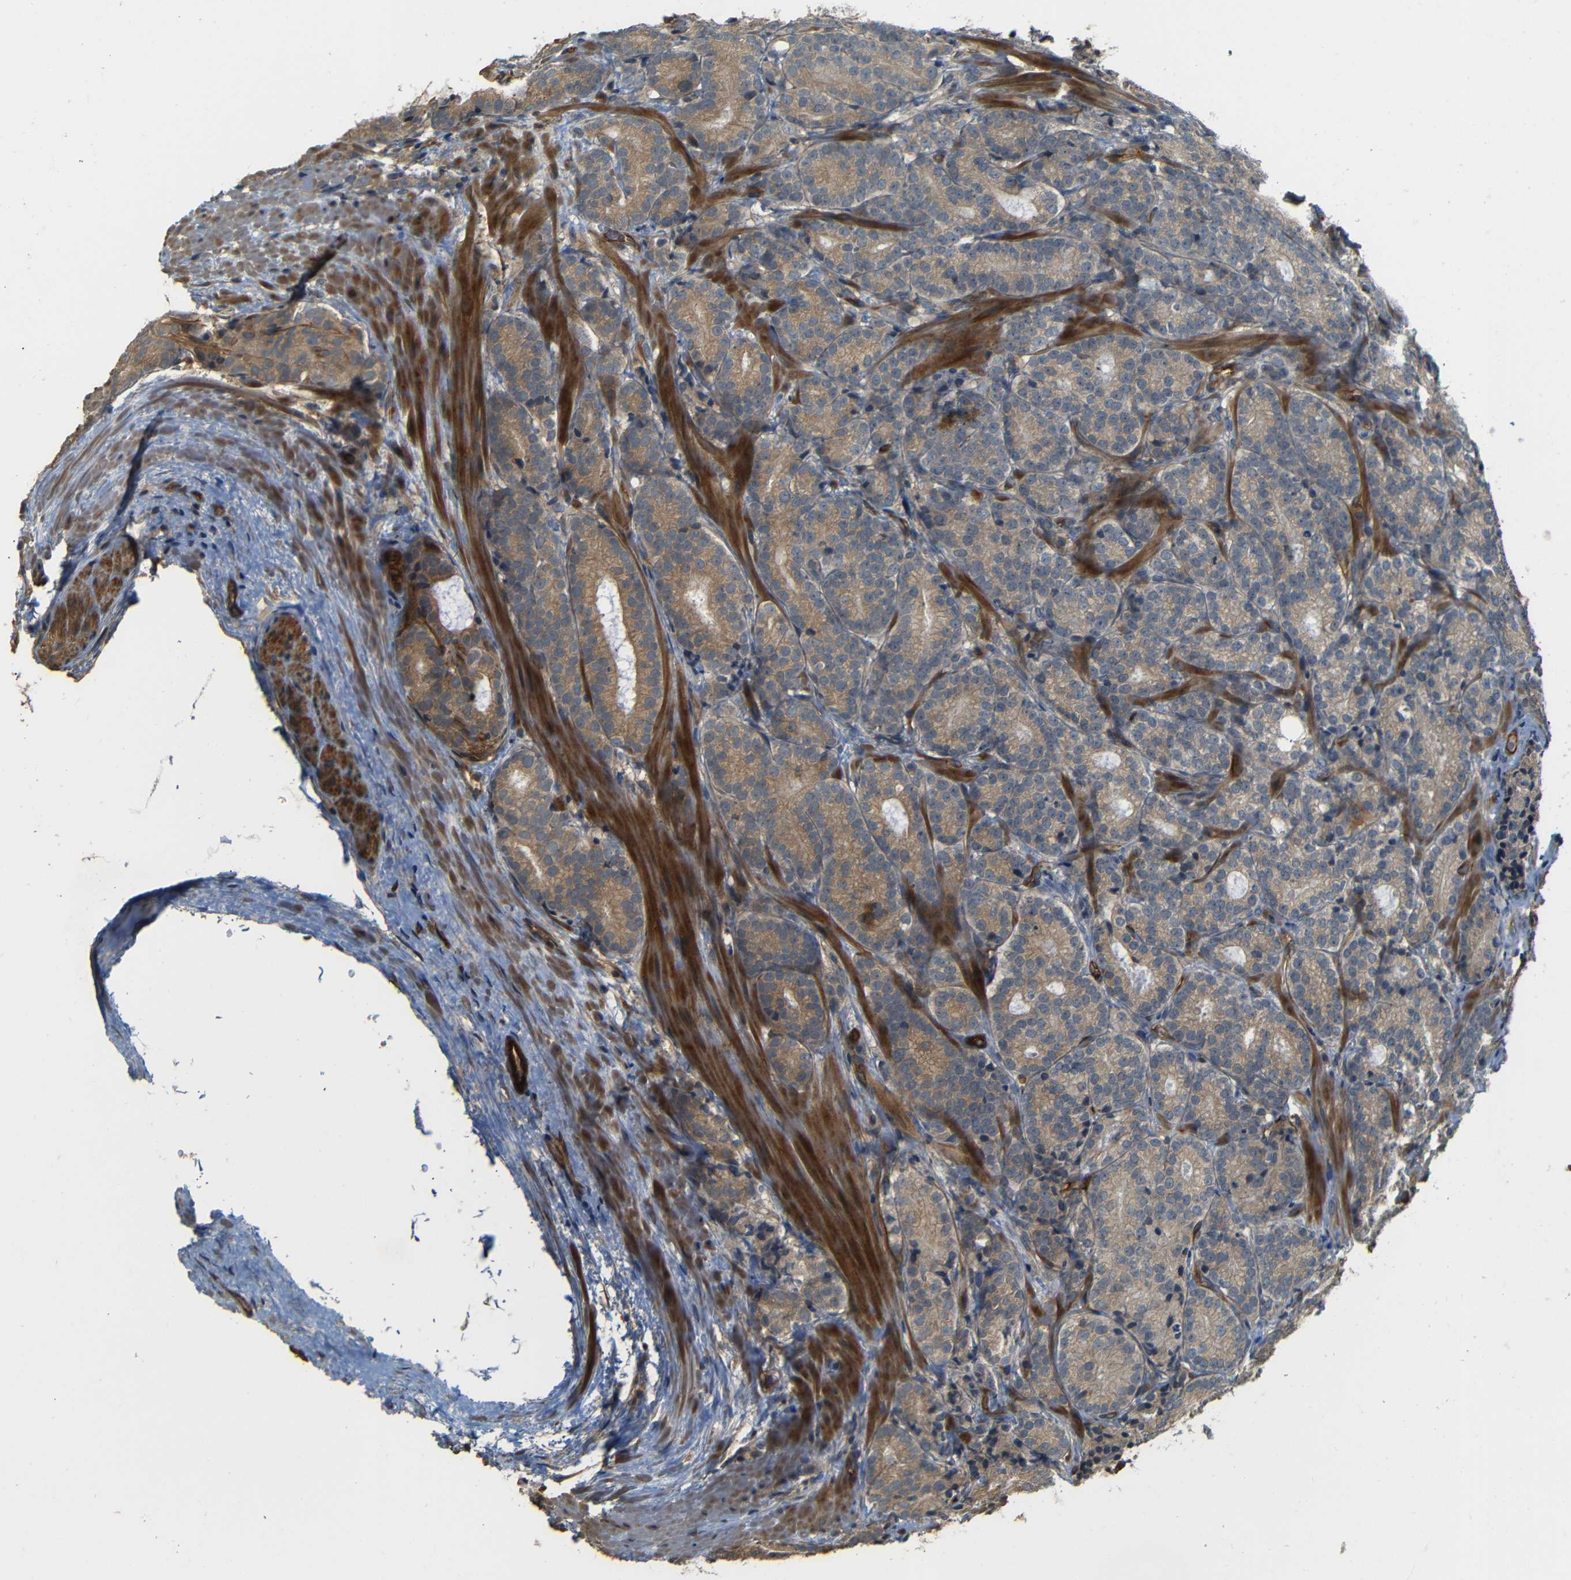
{"staining": {"intensity": "moderate", "quantity": ">75%", "location": "cytoplasmic/membranous"}, "tissue": "prostate cancer", "cell_type": "Tumor cells", "image_type": "cancer", "snomed": [{"axis": "morphology", "description": "Adenocarcinoma, High grade"}, {"axis": "topography", "description": "Prostate"}], "caption": "This micrograph reveals immunohistochemistry (IHC) staining of prostate adenocarcinoma (high-grade), with medium moderate cytoplasmic/membranous positivity in about >75% of tumor cells.", "gene": "RELL1", "patient": {"sex": "male", "age": 61}}